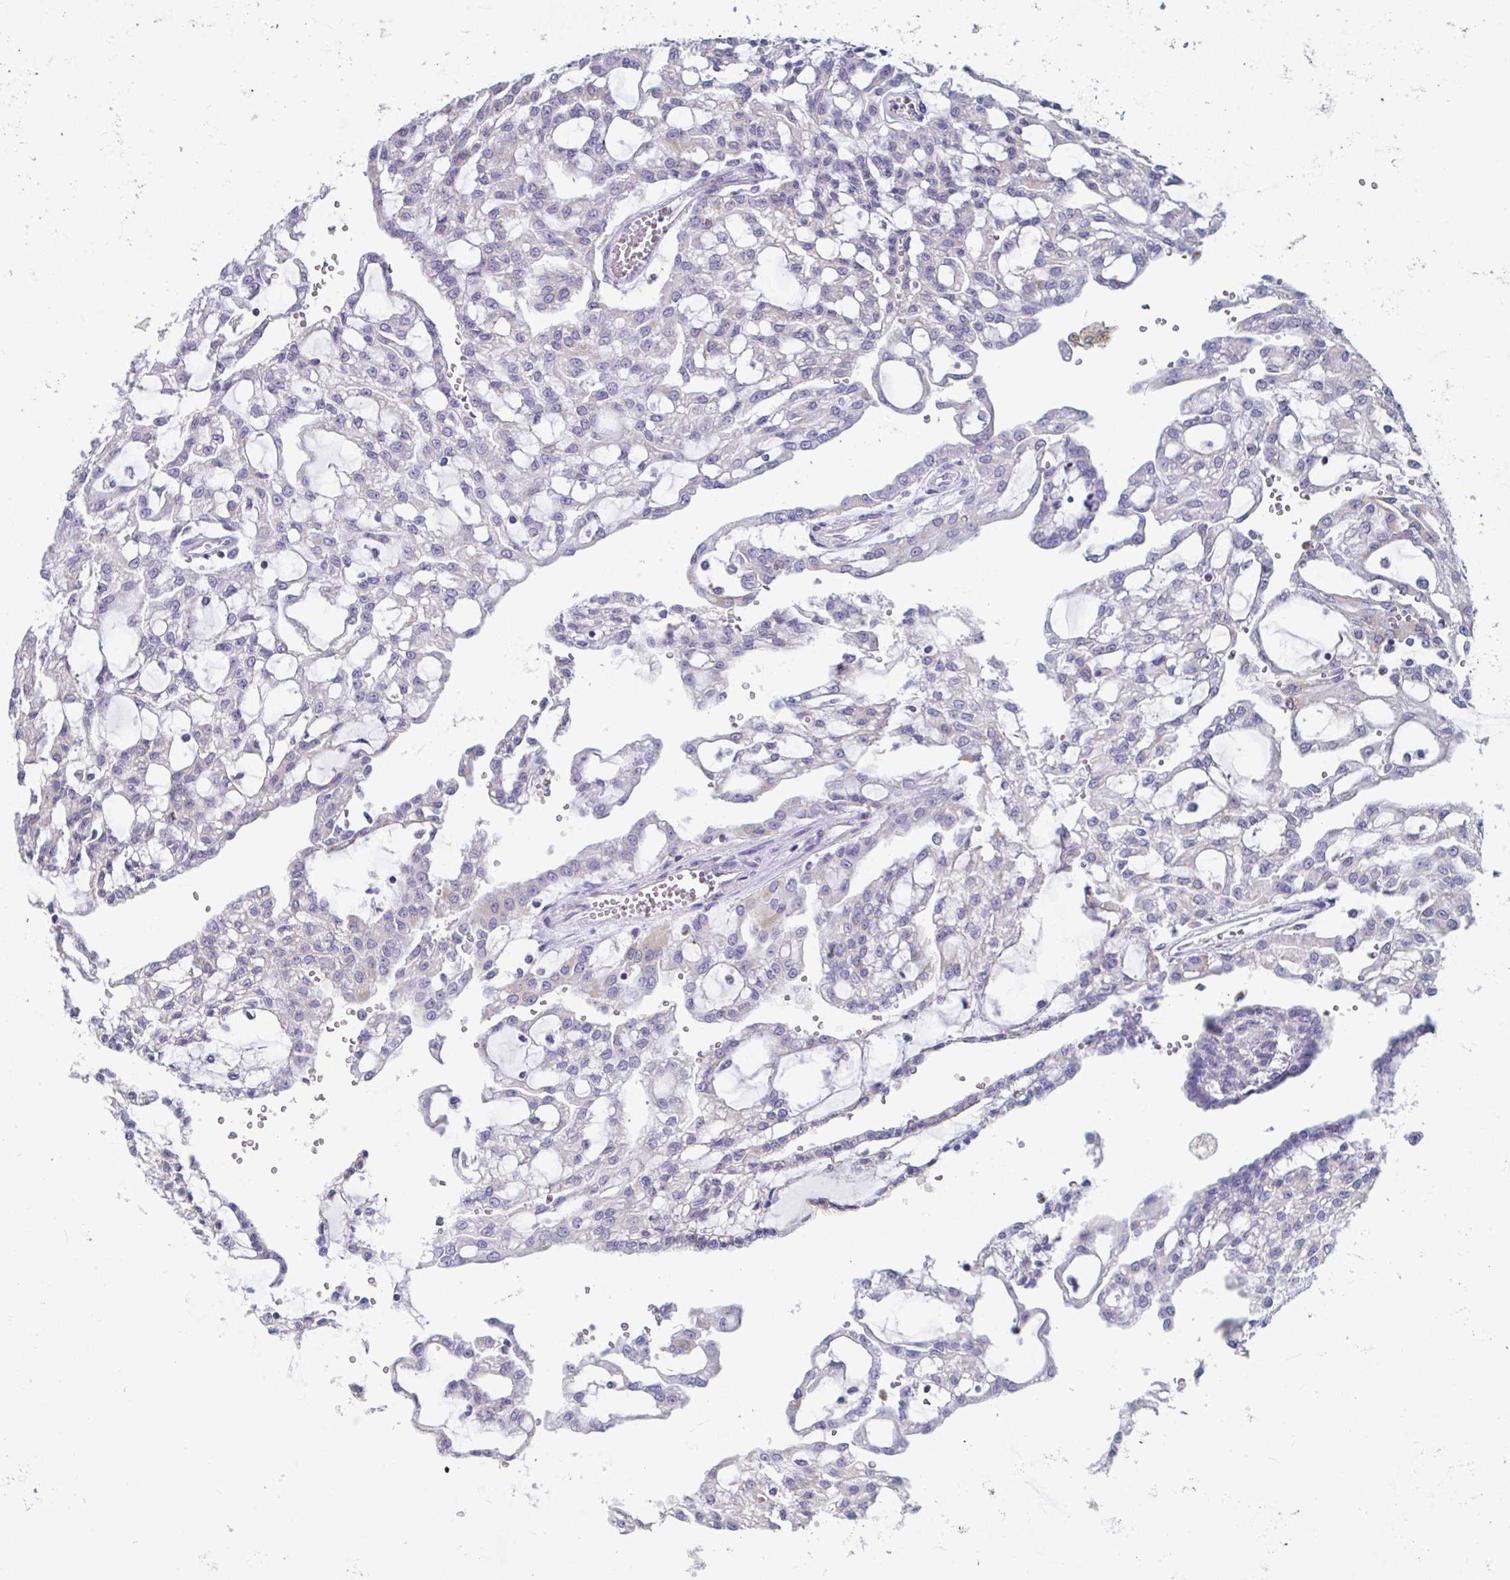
{"staining": {"intensity": "negative", "quantity": "none", "location": "none"}, "tissue": "renal cancer", "cell_type": "Tumor cells", "image_type": "cancer", "snomed": [{"axis": "morphology", "description": "Adenocarcinoma, NOS"}, {"axis": "topography", "description": "Kidney"}], "caption": "Renal cancer (adenocarcinoma) was stained to show a protein in brown. There is no significant positivity in tumor cells. (DAB (3,3'-diaminobenzidine) immunohistochemistry visualized using brightfield microscopy, high magnification).", "gene": "MGAM2", "patient": {"sex": "male", "age": 63}}